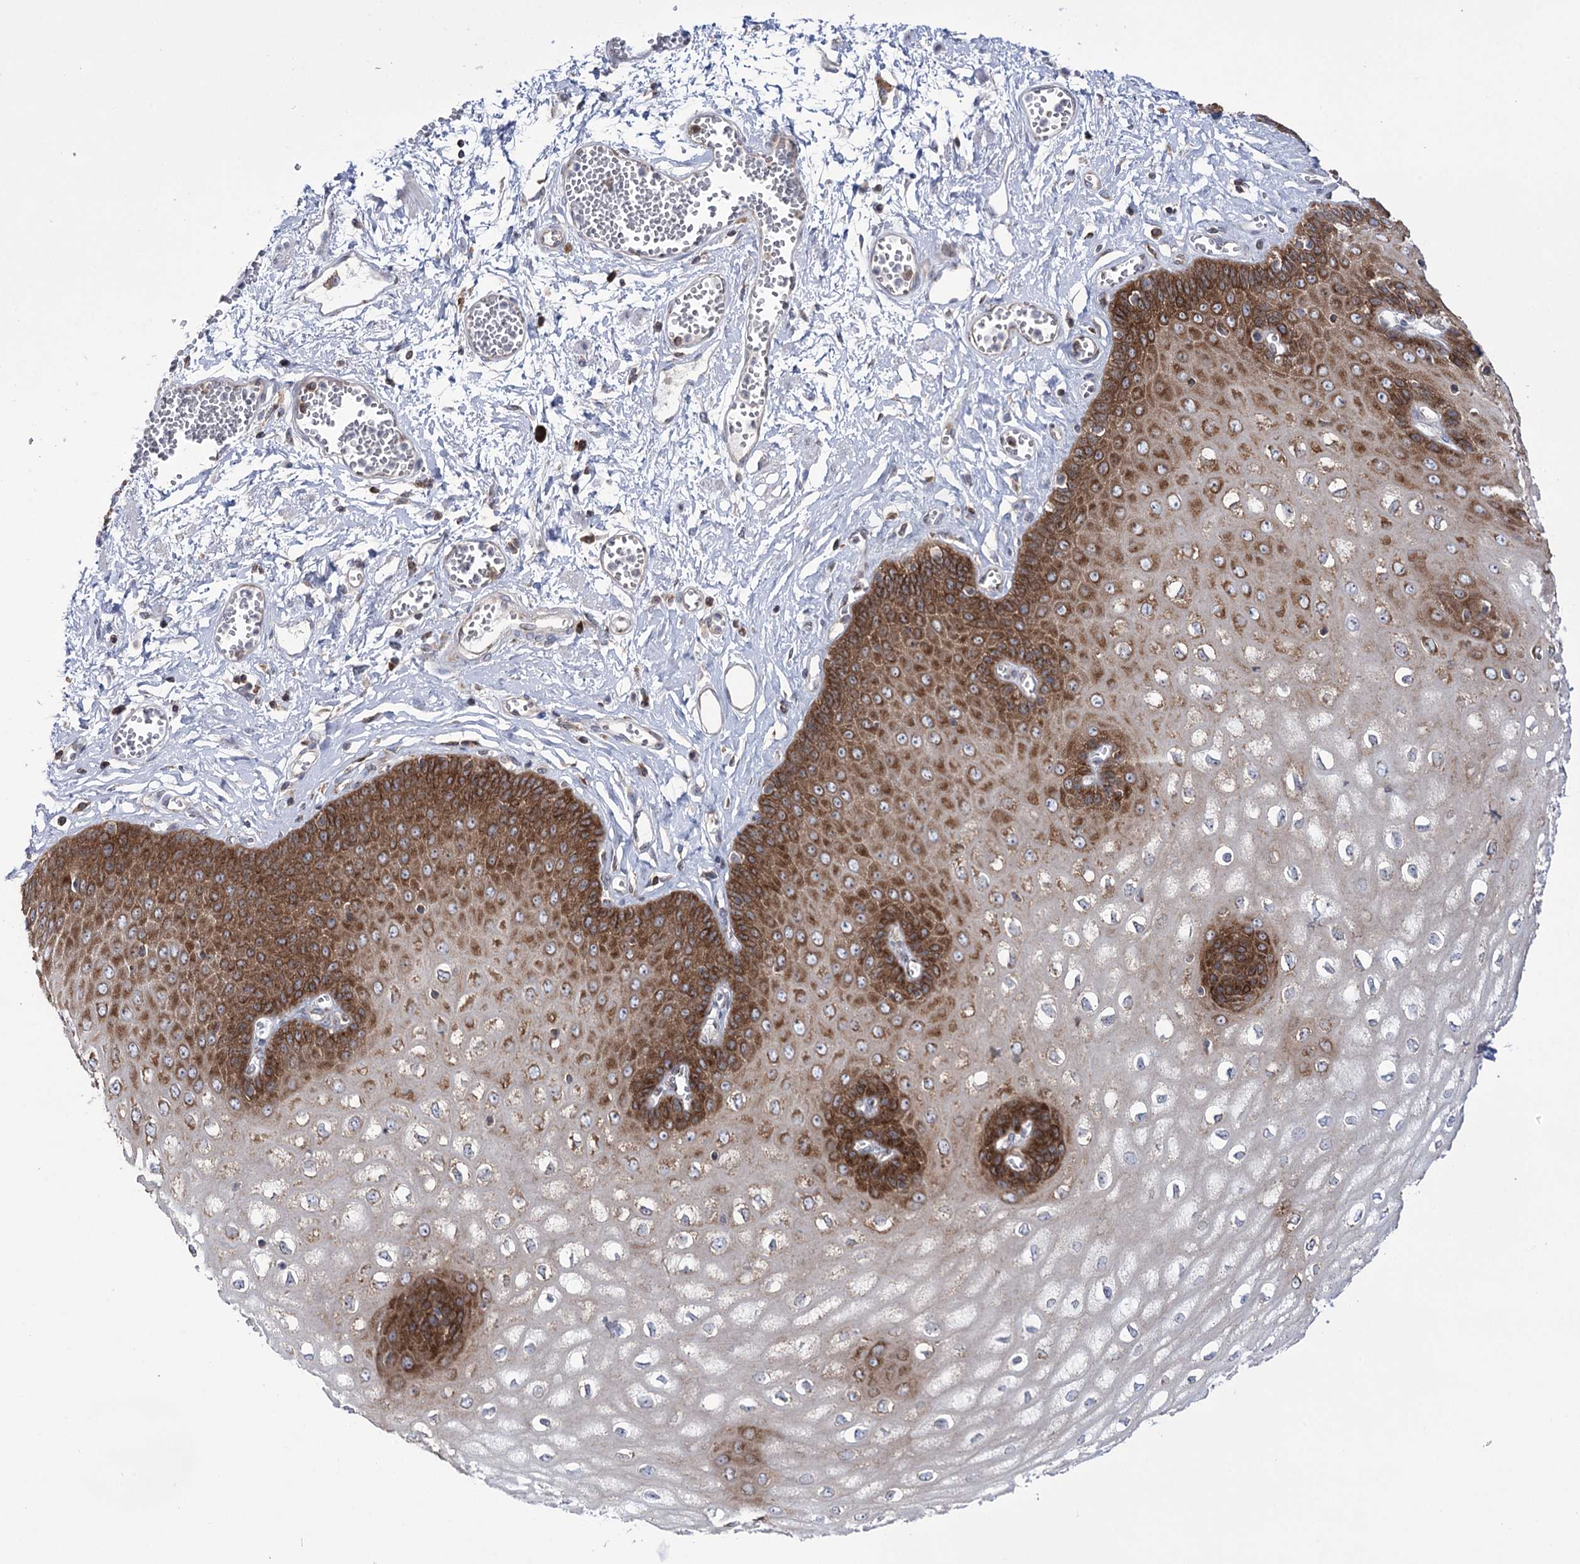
{"staining": {"intensity": "strong", "quantity": ">75%", "location": "cytoplasmic/membranous"}, "tissue": "esophagus", "cell_type": "Squamous epithelial cells", "image_type": "normal", "snomed": [{"axis": "morphology", "description": "Normal tissue, NOS"}, {"axis": "topography", "description": "Esophagus"}], "caption": "A micrograph showing strong cytoplasmic/membranous expression in about >75% of squamous epithelial cells in normal esophagus, as visualized by brown immunohistochemical staining.", "gene": "ZNF622", "patient": {"sex": "male", "age": 60}}